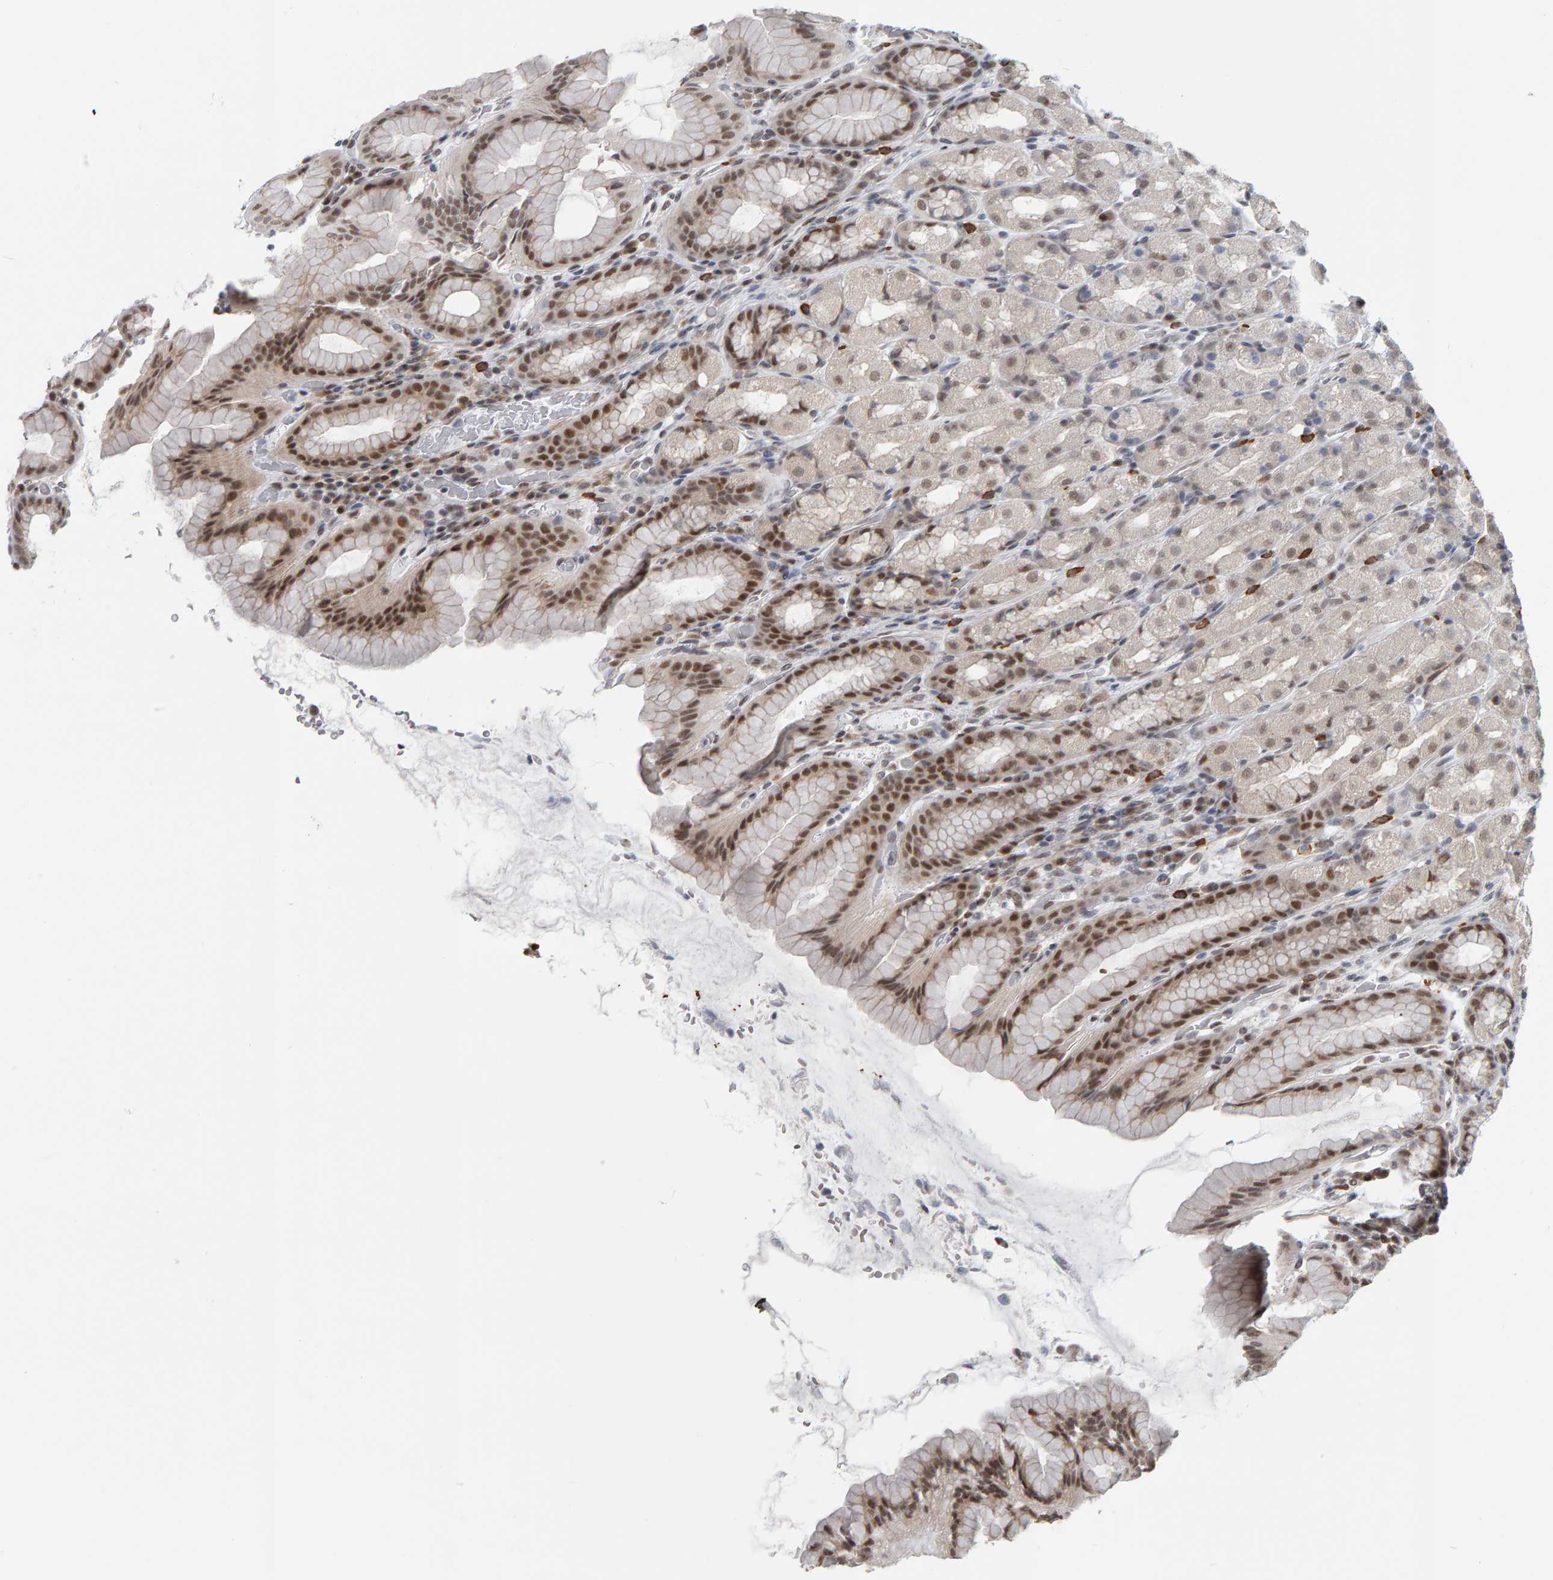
{"staining": {"intensity": "moderate", "quantity": "25%-75%", "location": "nuclear"}, "tissue": "stomach", "cell_type": "Glandular cells", "image_type": "normal", "snomed": [{"axis": "morphology", "description": "Normal tissue, NOS"}, {"axis": "topography", "description": "Stomach, upper"}], "caption": "A medium amount of moderate nuclear positivity is present in approximately 25%-75% of glandular cells in normal stomach.", "gene": "ATF7IP", "patient": {"sex": "male", "age": 68}}